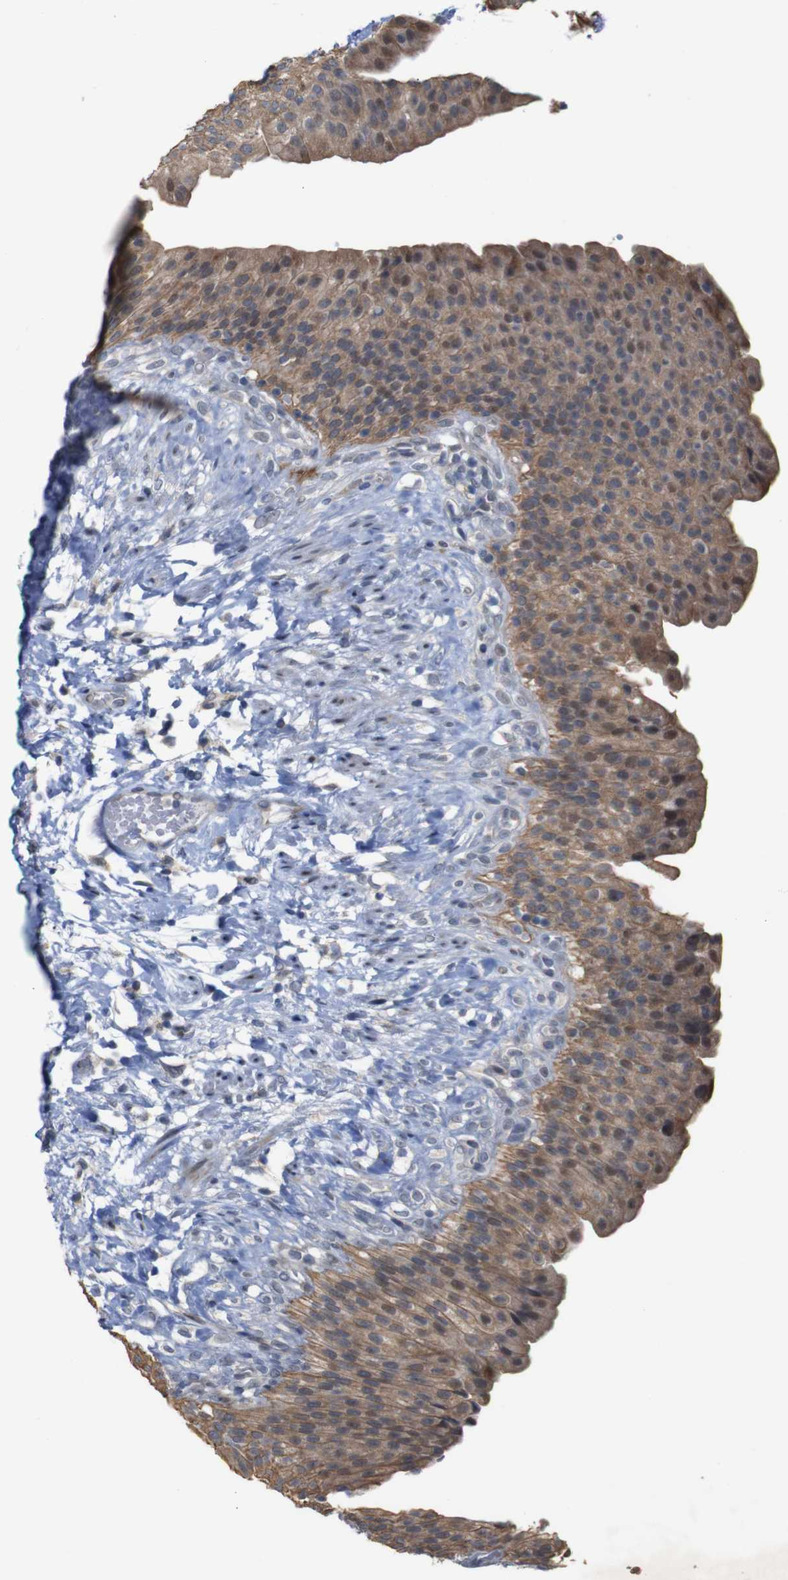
{"staining": {"intensity": "moderate", "quantity": ">75%", "location": "cytoplasmic/membranous"}, "tissue": "urinary bladder", "cell_type": "Urothelial cells", "image_type": "normal", "snomed": [{"axis": "morphology", "description": "Normal tissue, NOS"}, {"axis": "topography", "description": "Urinary bladder"}], "caption": "Immunohistochemical staining of normal urinary bladder displays medium levels of moderate cytoplasmic/membranous staining in approximately >75% of urothelial cells.", "gene": "ATP7B", "patient": {"sex": "female", "age": 79}}